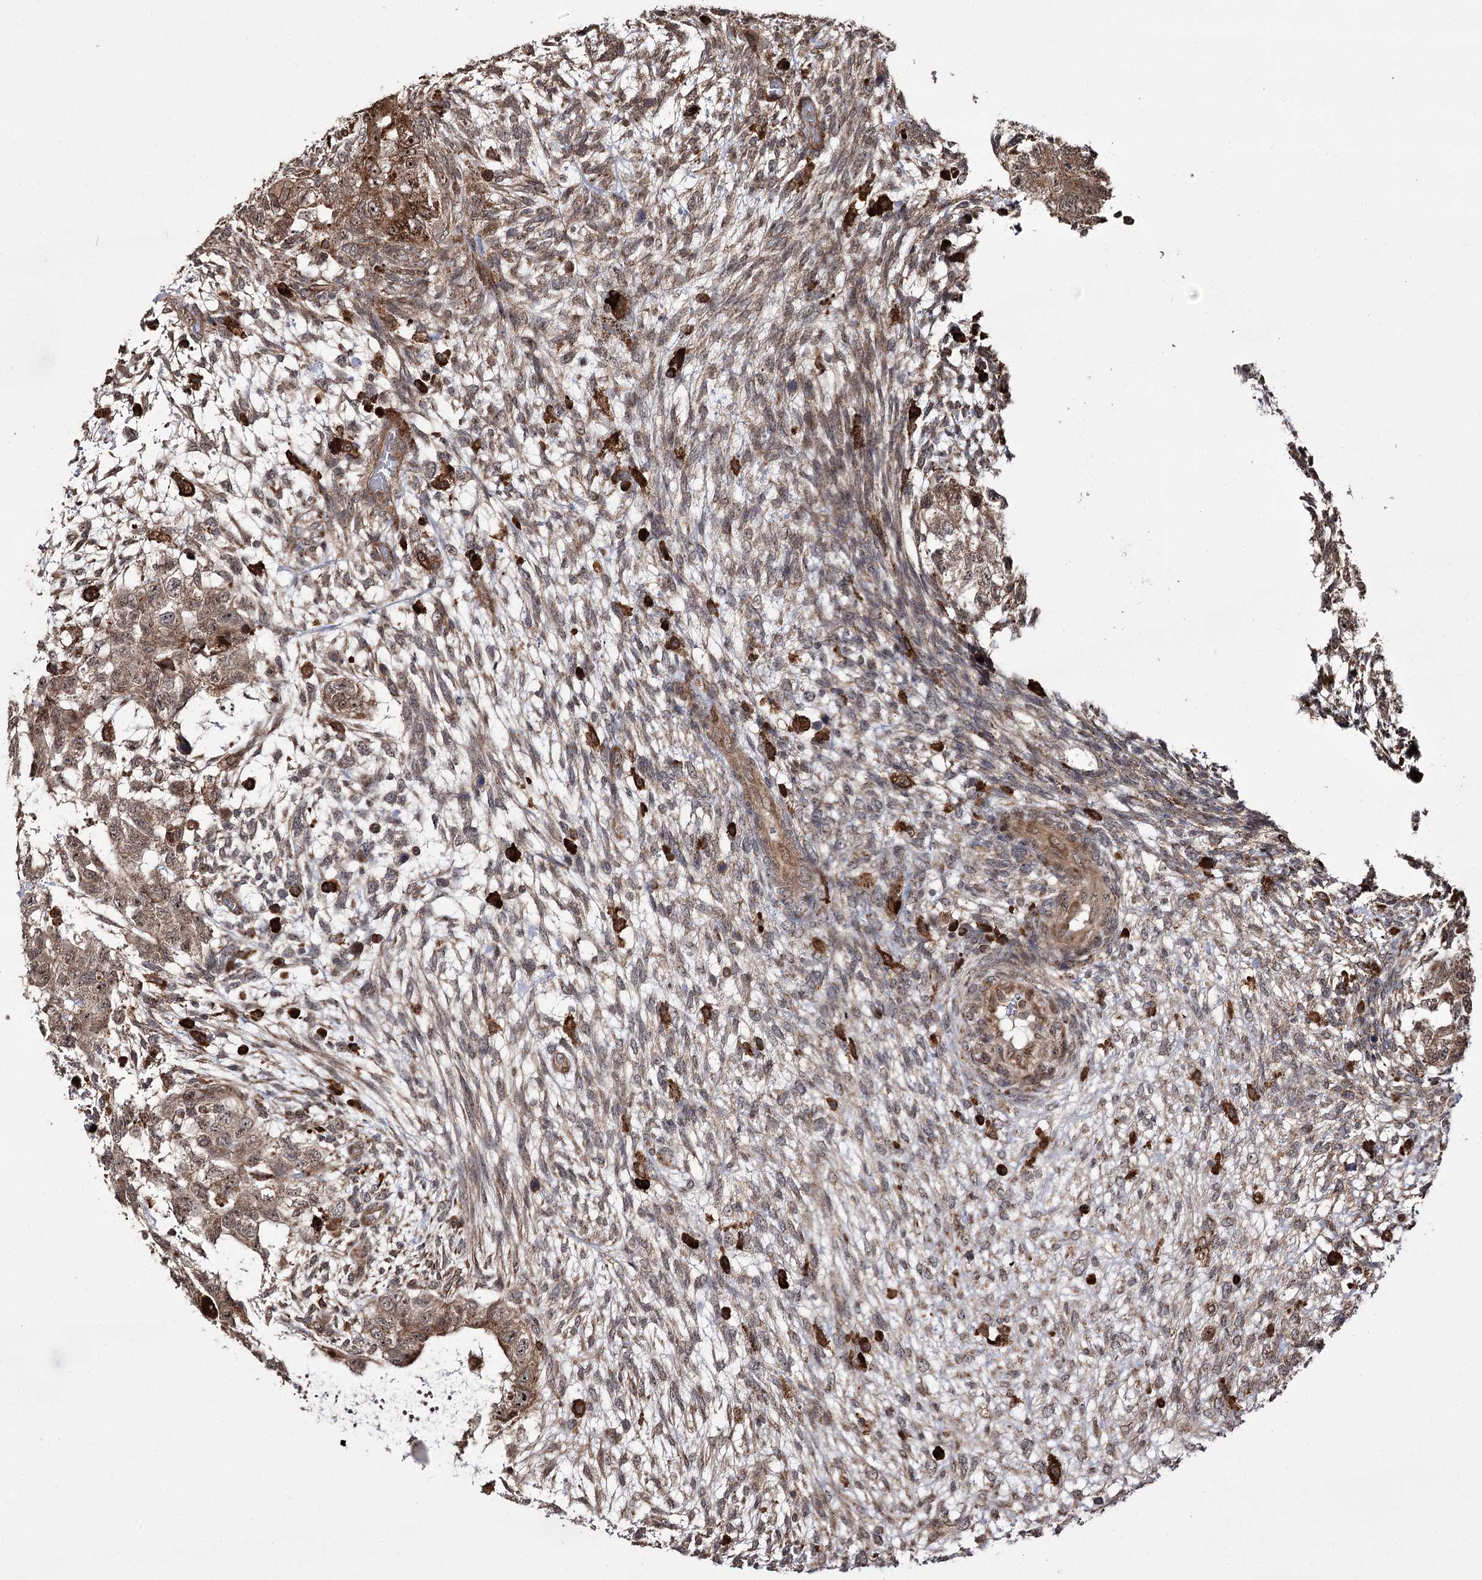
{"staining": {"intensity": "weak", "quantity": ">75%", "location": "cytoplasmic/membranous,nuclear"}, "tissue": "testis cancer", "cell_type": "Tumor cells", "image_type": "cancer", "snomed": [{"axis": "morphology", "description": "Normal tissue, NOS"}, {"axis": "morphology", "description": "Carcinoma, Embryonal, NOS"}, {"axis": "topography", "description": "Testis"}], "caption": "This is a photomicrograph of immunohistochemistry (IHC) staining of testis embryonal carcinoma, which shows weak expression in the cytoplasmic/membranous and nuclear of tumor cells.", "gene": "FANCL", "patient": {"sex": "male", "age": 36}}